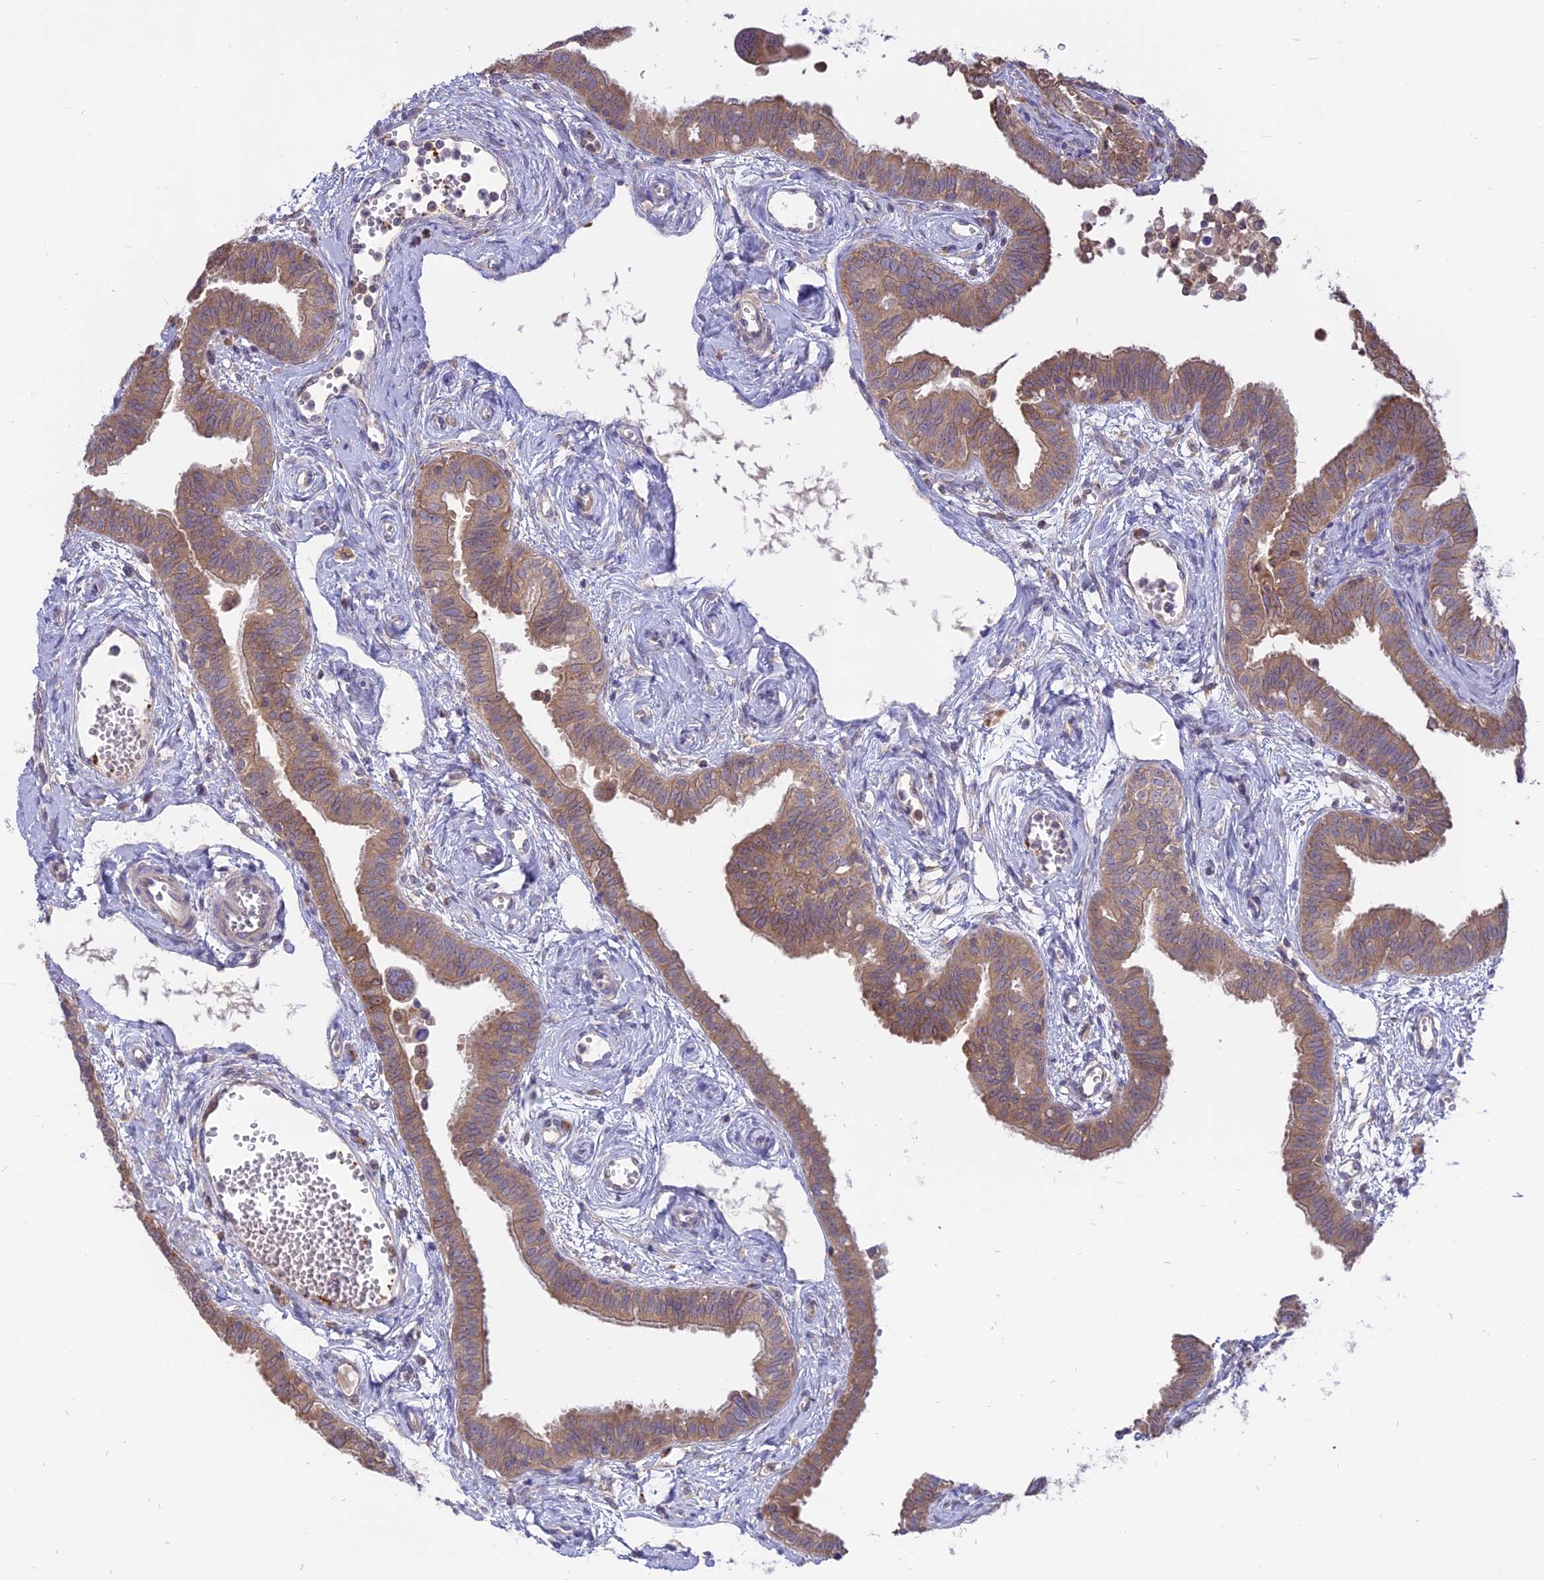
{"staining": {"intensity": "moderate", "quantity": ">75%", "location": "cytoplasmic/membranous"}, "tissue": "fallopian tube", "cell_type": "Glandular cells", "image_type": "normal", "snomed": [{"axis": "morphology", "description": "Normal tissue, NOS"}, {"axis": "morphology", "description": "Carcinoma, NOS"}, {"axis": "topography", "description": "Fallopian tube"}, {"axis": "topography", "description": "Ovary"}], "caption": "Protein positivity by immunohistochemistry (IHC) shows moderate cytoplasmic/membranous positivity in about >75% of glandular cells in unremarkable fallopian tube.", "gene": "IL21R", "patient": {"sex": "female", "age": 59}}